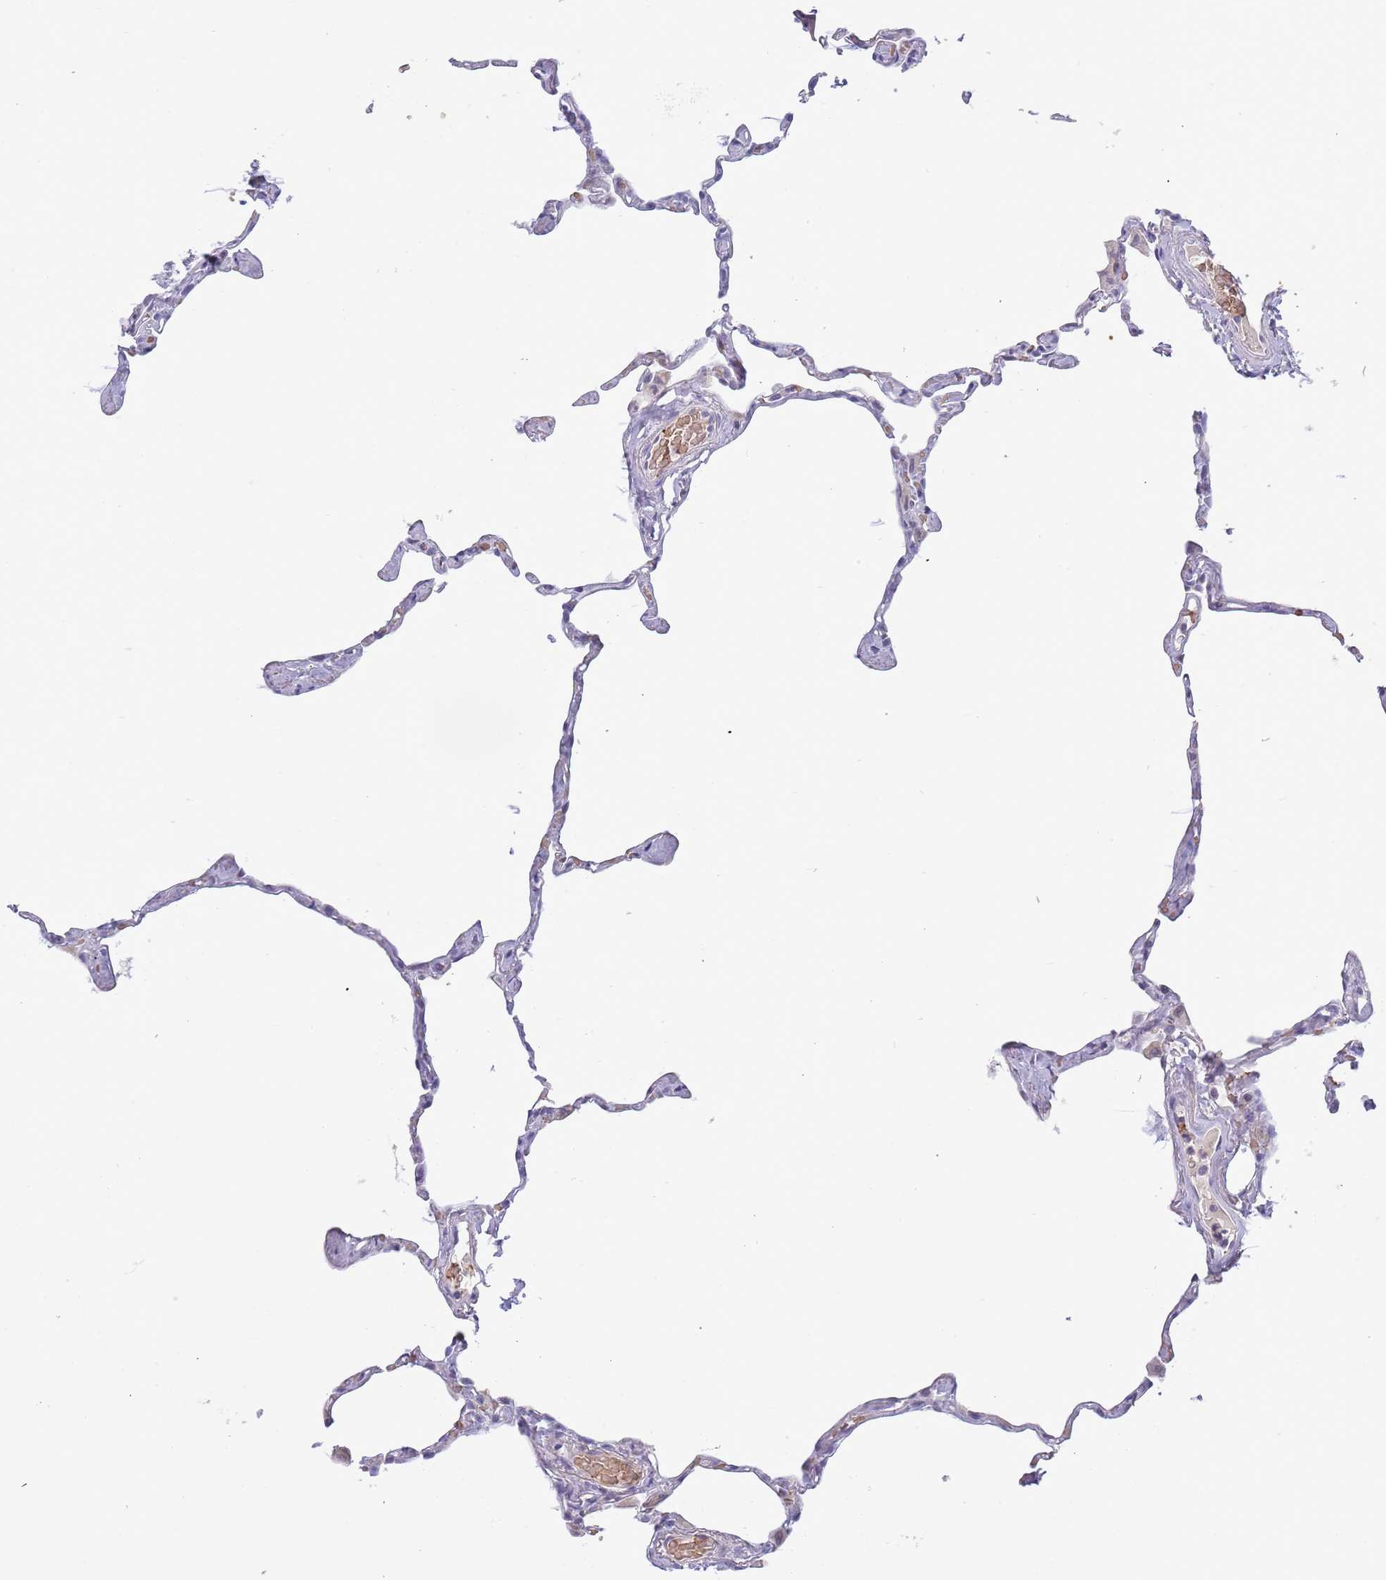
{"staining": {"intensity": "negative", "quantity": "none", "location": "none"}, "tissue": "lung", "cell_type": "Alveolar cells", "image_type": "normal", "snomed": [{"axis": "morphology", "description": "Normal tissue, NOS"}, {"axis": "topography", "description": "Lung"}], "caption": "This is an IHC photomicrograph of unremarkable human lung. There is no positivity in alveolar cells.", "gene": "LYPD6B", "patient": {"sex": "male", "age": 65}}